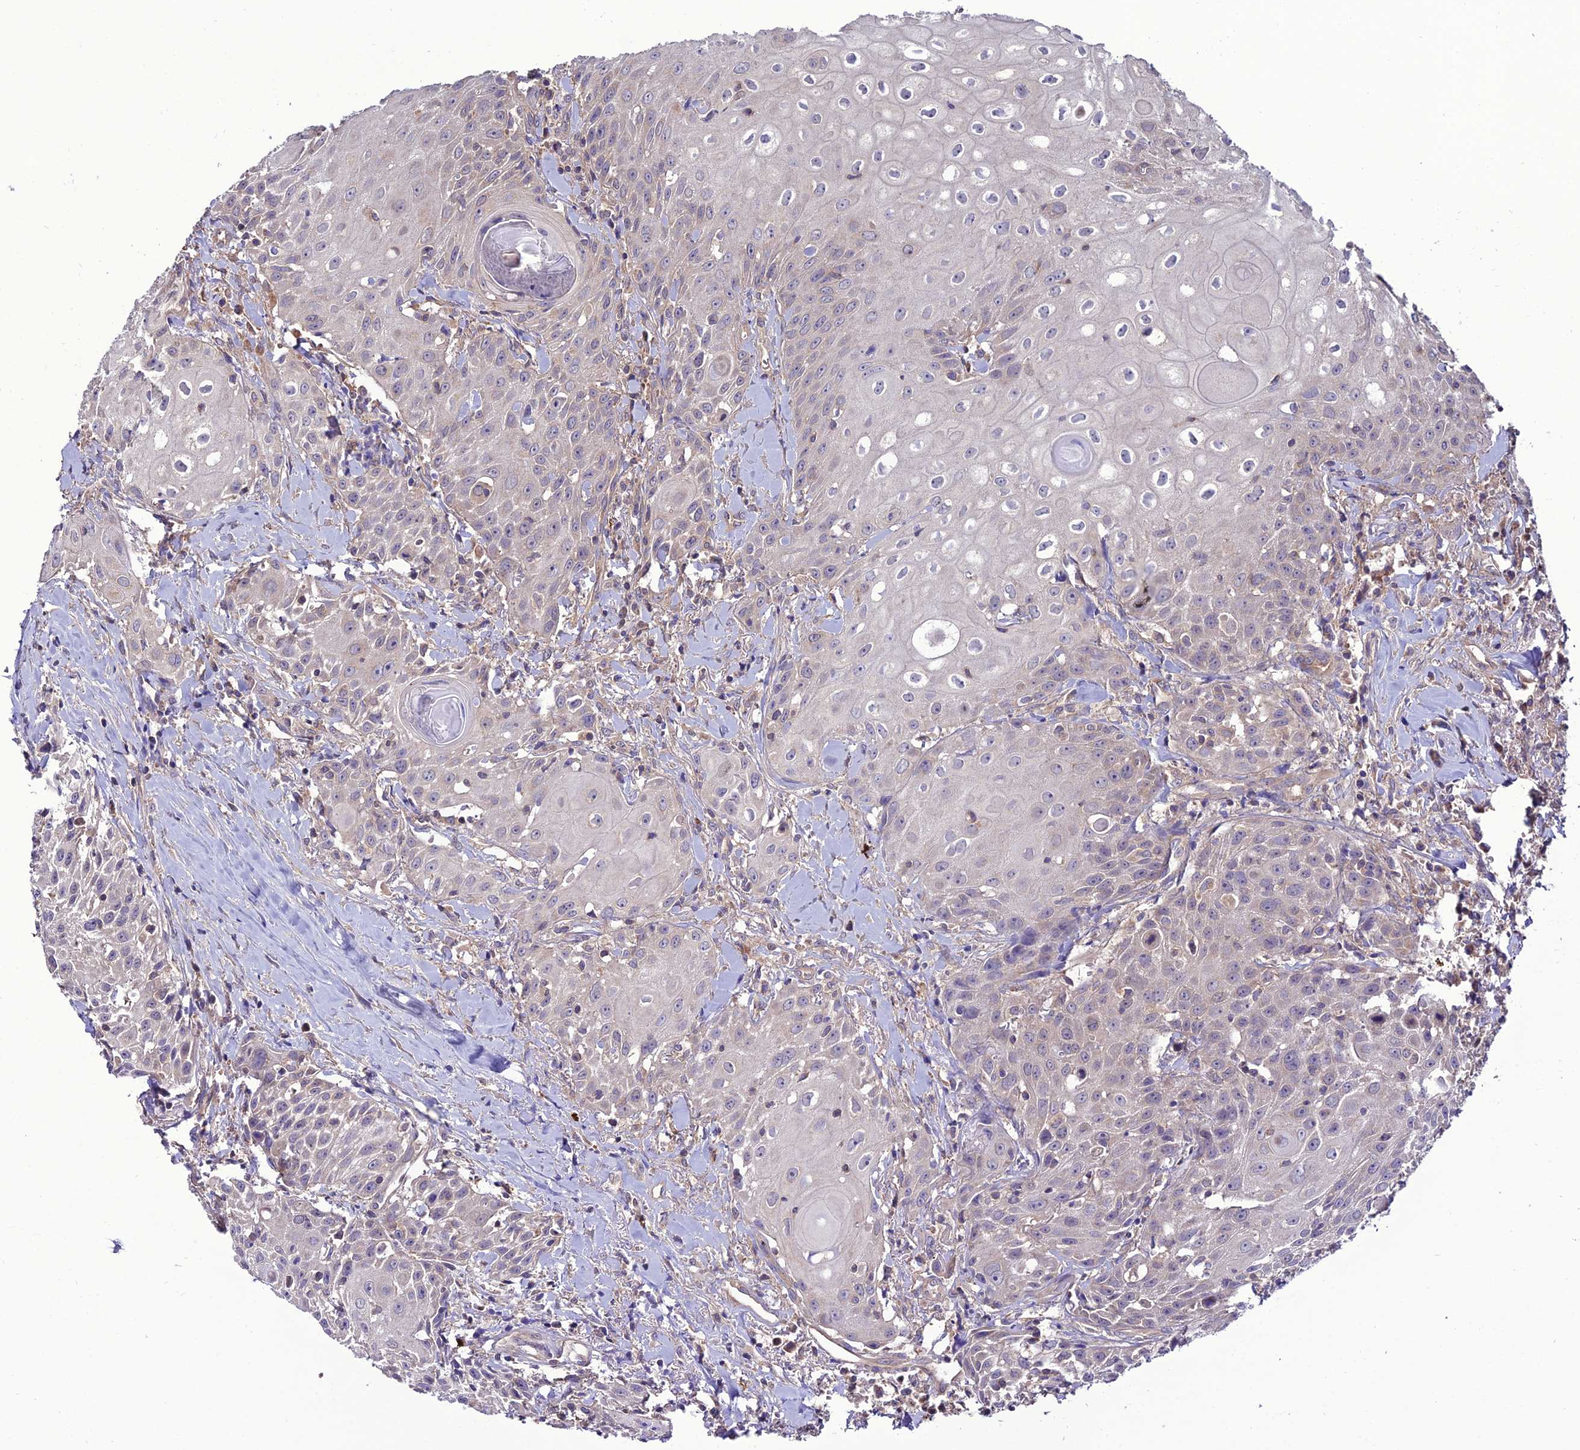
{"staining": {"intensity": "negative", "quantity": "none", "location": "none"}, "tissue": "head and neck cancer", "cell_type": "Tumor cells", "image_type": "cancer", "snomed": [{"axis": "morphology", "description": "Squamous cell carcinoma, NOS"}, {"axis": "topography", "description": "Oral tissue"}, {"axis": "topography", "description": "Head-Neck"}], "caption": "The histopathology image exhibits no staining of tumor cells in head and neck cancer (squamous cell carcinoma).", "gene": "PPIL3", "patient": {"sex": "female", "age": 82}}